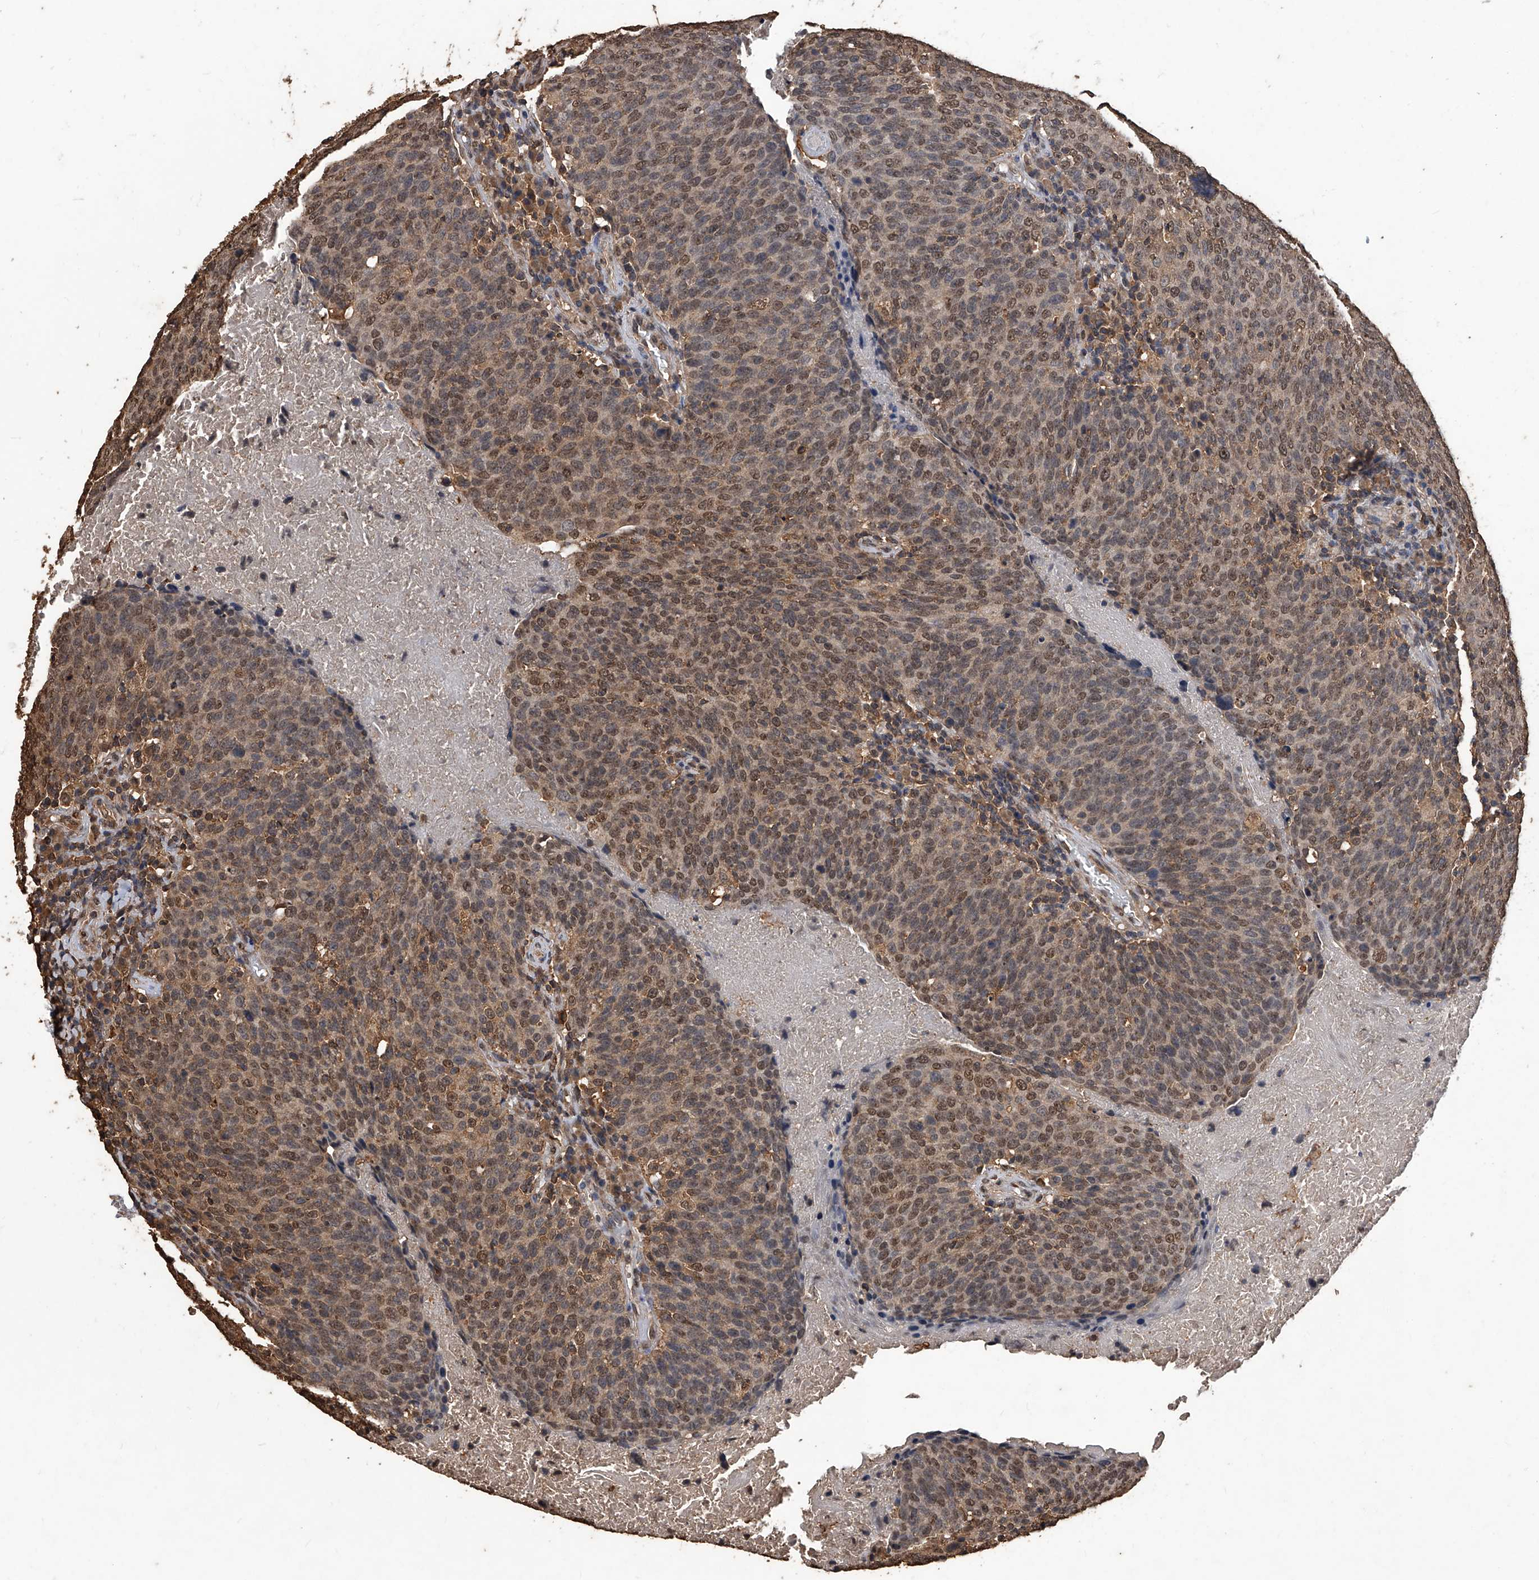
{"staining": {"intensity": "moderate", "quantity": ">75%", "location": "cytoplasmic/membranous,nuclear"}, "tissue": "head and neck cancer", "cell_type": "Tumor cells", "image_type": "cancer", "snomed": [{"axis": "morphology", "description": "Squamous cell carcinoma, NOS"}, {"axis": "morphology", "description": "Squamous cell carcinoma, metastatic, NOS"}, {"axis": "topography", "description": "Lymph node"}, {"axis": "topography", "description": "Head-Neck"}], "caption": "IHC of human head and neck metastatic squamous cell carcinoma demonstrates medium levels of moderate cytoplasmic/membranous and nuclear expression in approximately >75% of tumor cells.", "gene": "FBXL4", "patient": {"sex": "male", "age": 62}}